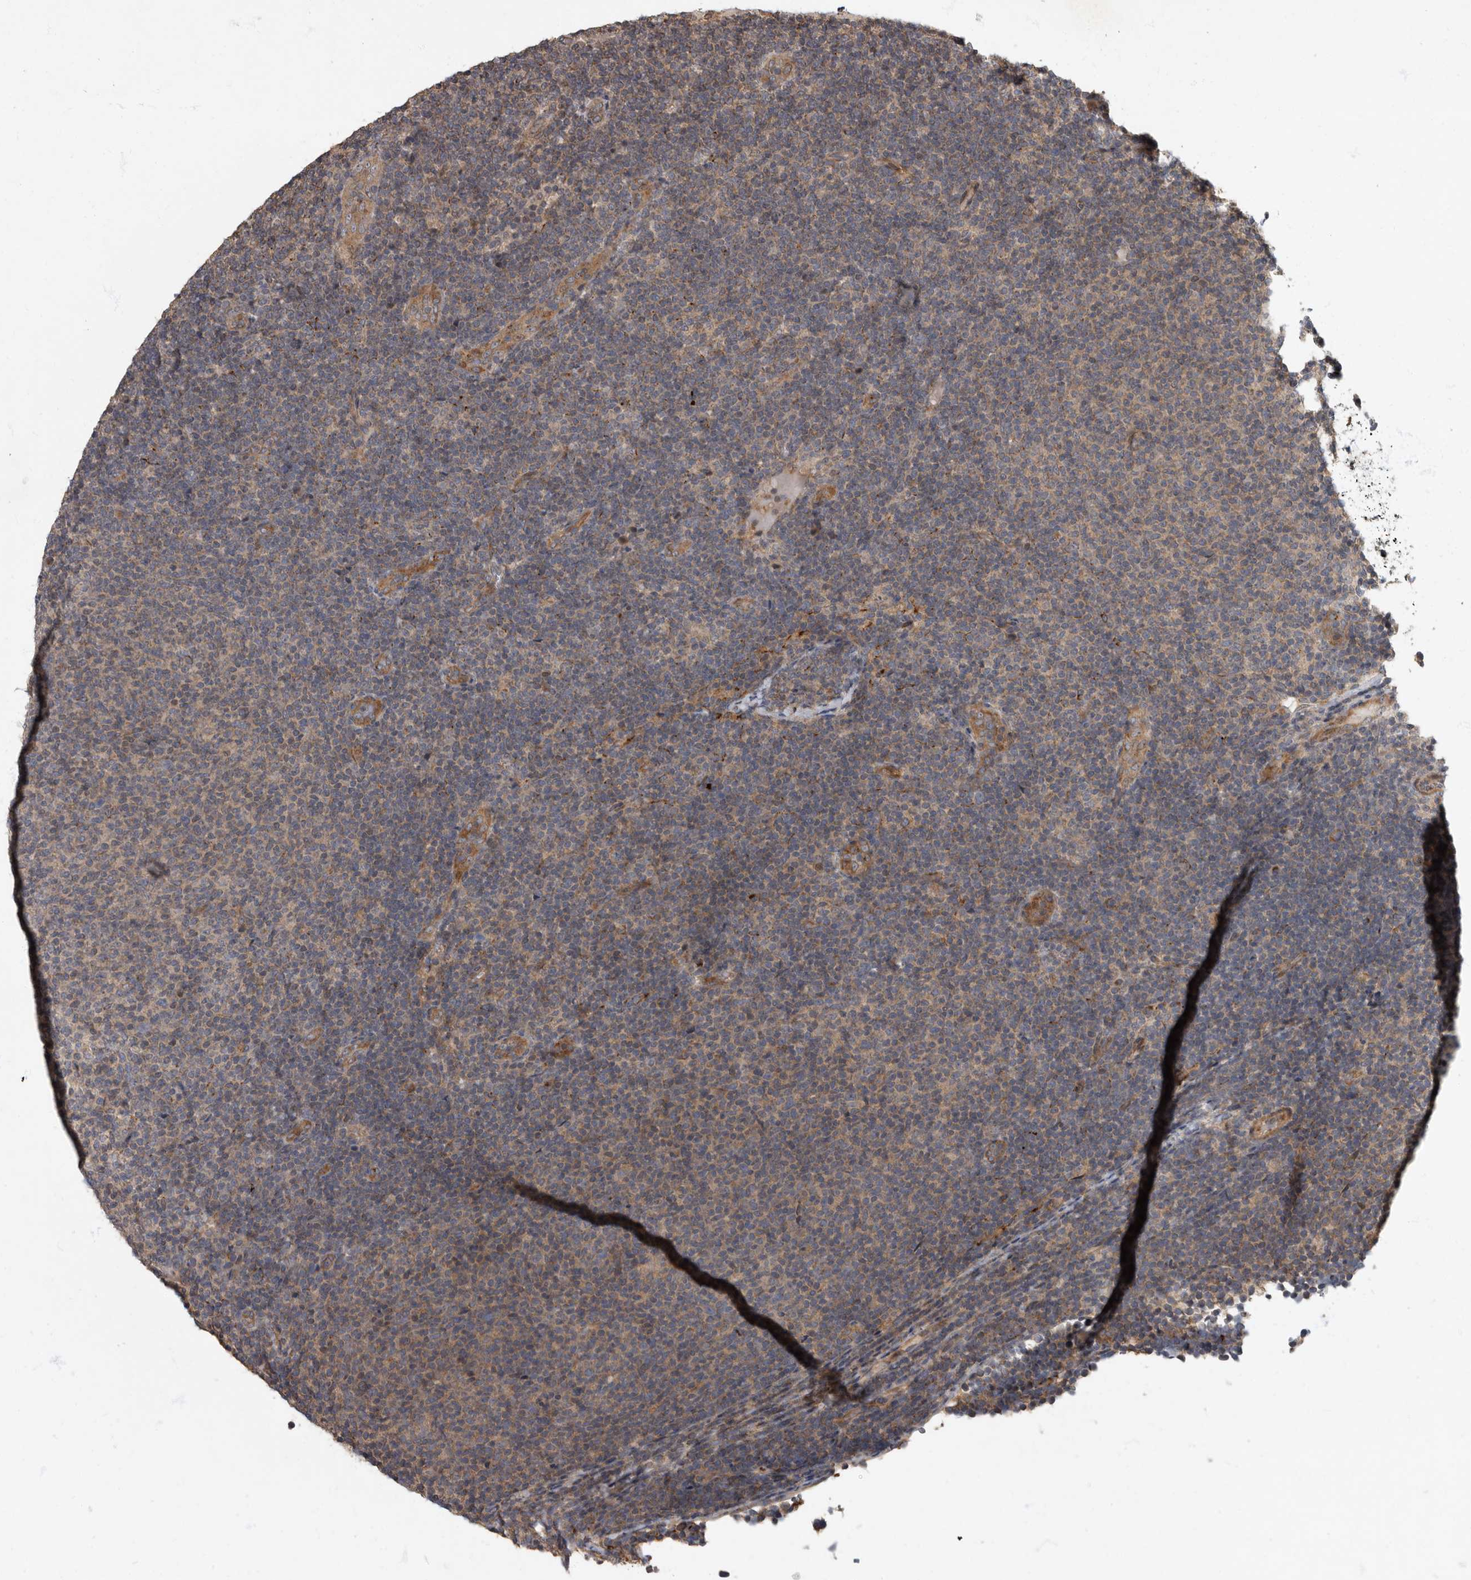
{"staining": {"intensity": "weak", "quantity": "25%-75%", "location": "cytoplasmic/membranous"}, "tissue": "lymphoma", "cell_type": "Tumor cells", "image_type": "cancer", "snomed": [{"axis": "morphology", "description": "Malignant lymphoma, non-Hodgkin's type, Low grade"}, {"axis": "topography", "description": "Lymph node"}], "caption": "Low-grade malignant lymphoma, non-Hodgkin's type was stained to show a protein in brown. There is low levels of weak cytoplasmic/membranous positivity in approximately 25%-75% of tumor cells.", "gene": "IQCK", "patient": {"sex": "male", "age": 66}}